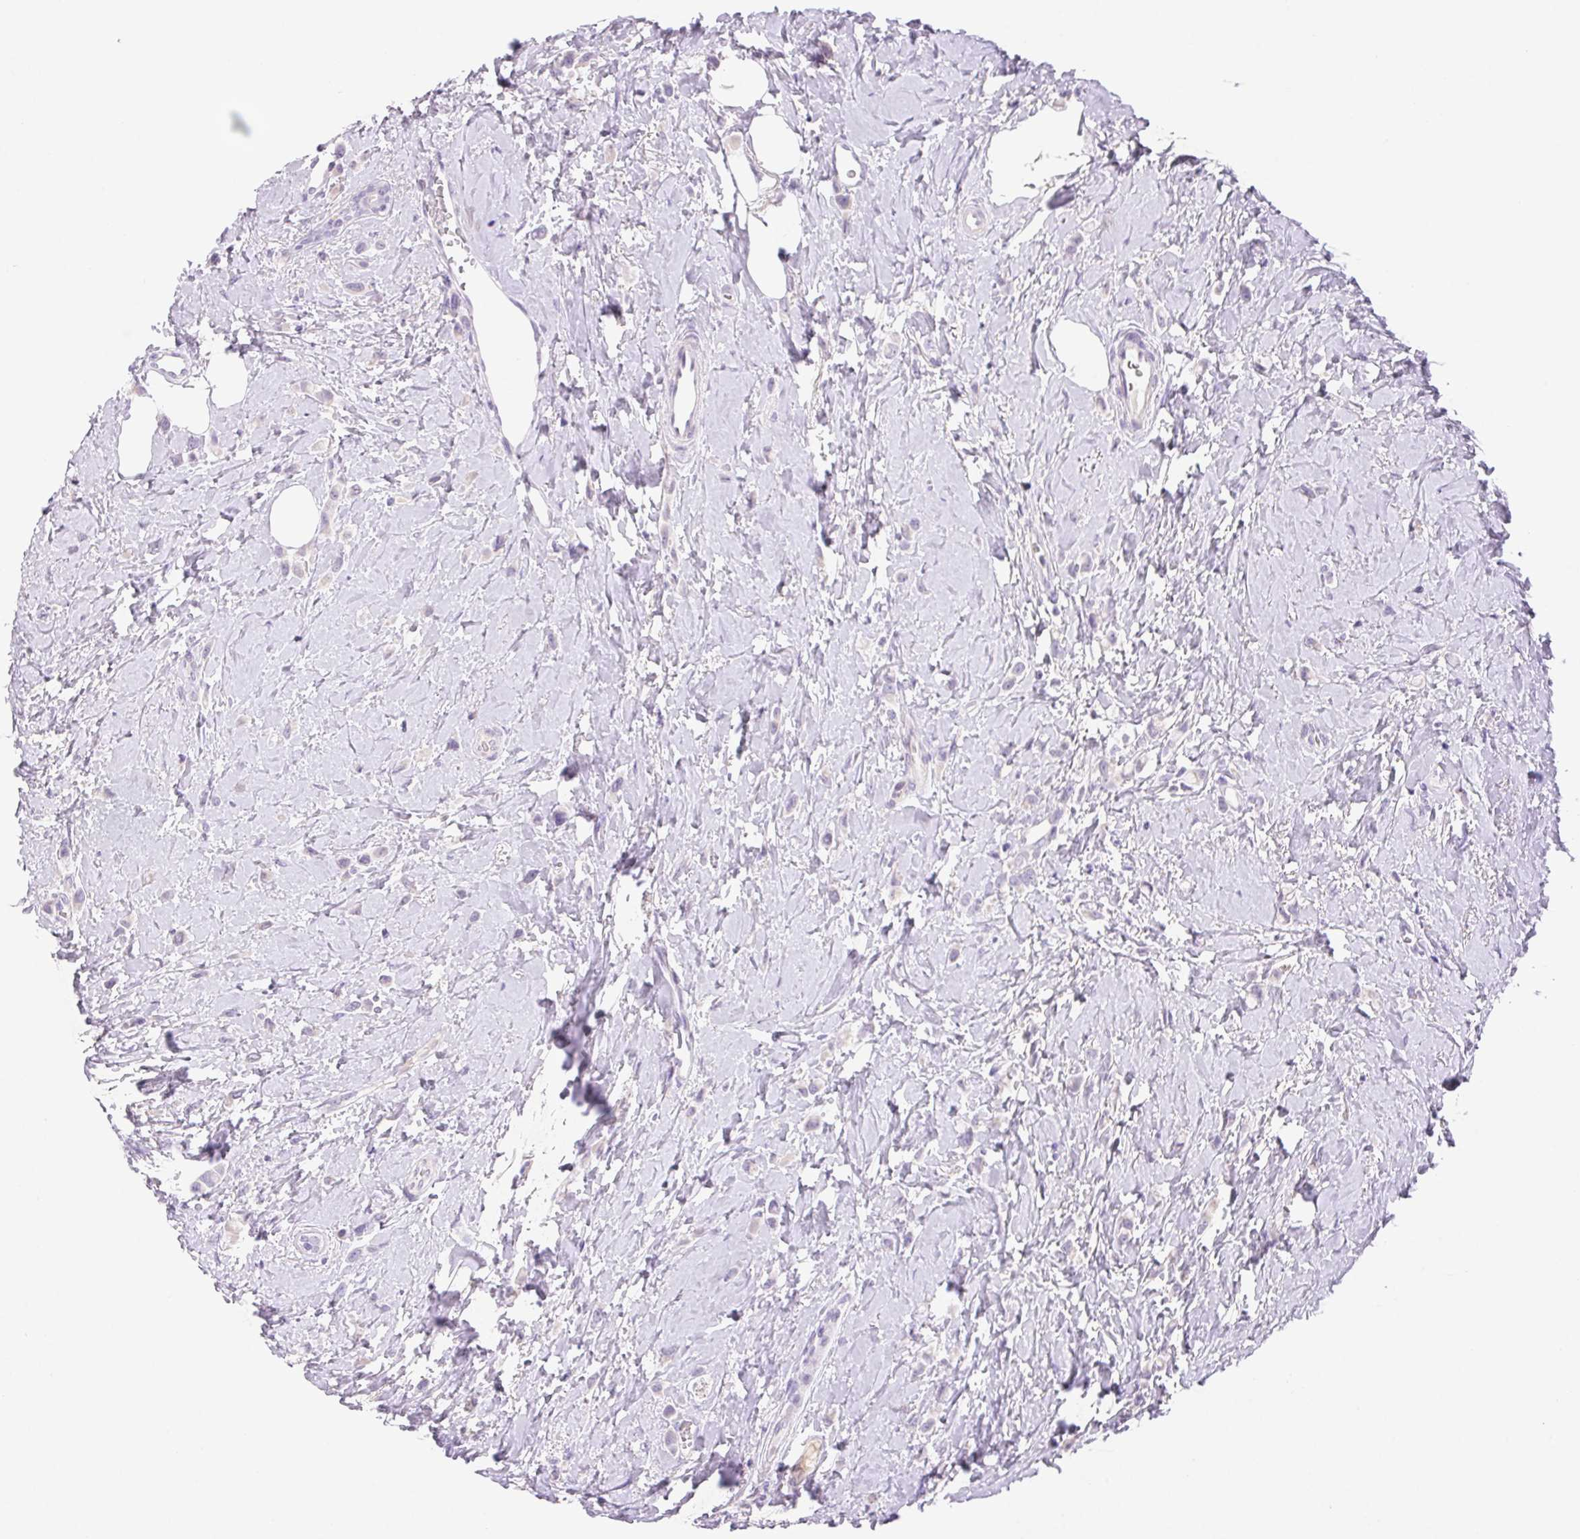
{"staining": {"intensity": "negative", "quantity": "none", "location": "none"}, "tissue": "breast cancer", "cell_type": "Tumor cells", "image_type": "cancer", "snomed": [{"axis": "morphology", "description": "Lobular carcinoma"}, {"axis": "topography", "description": "Breast"}], "caption": "Breast cancer was stained to show a protein in brown. There is no significant staining in tumor cells.", "gene": "ARHGAP11B", "patient": {"sex": "female", "age": 66}}